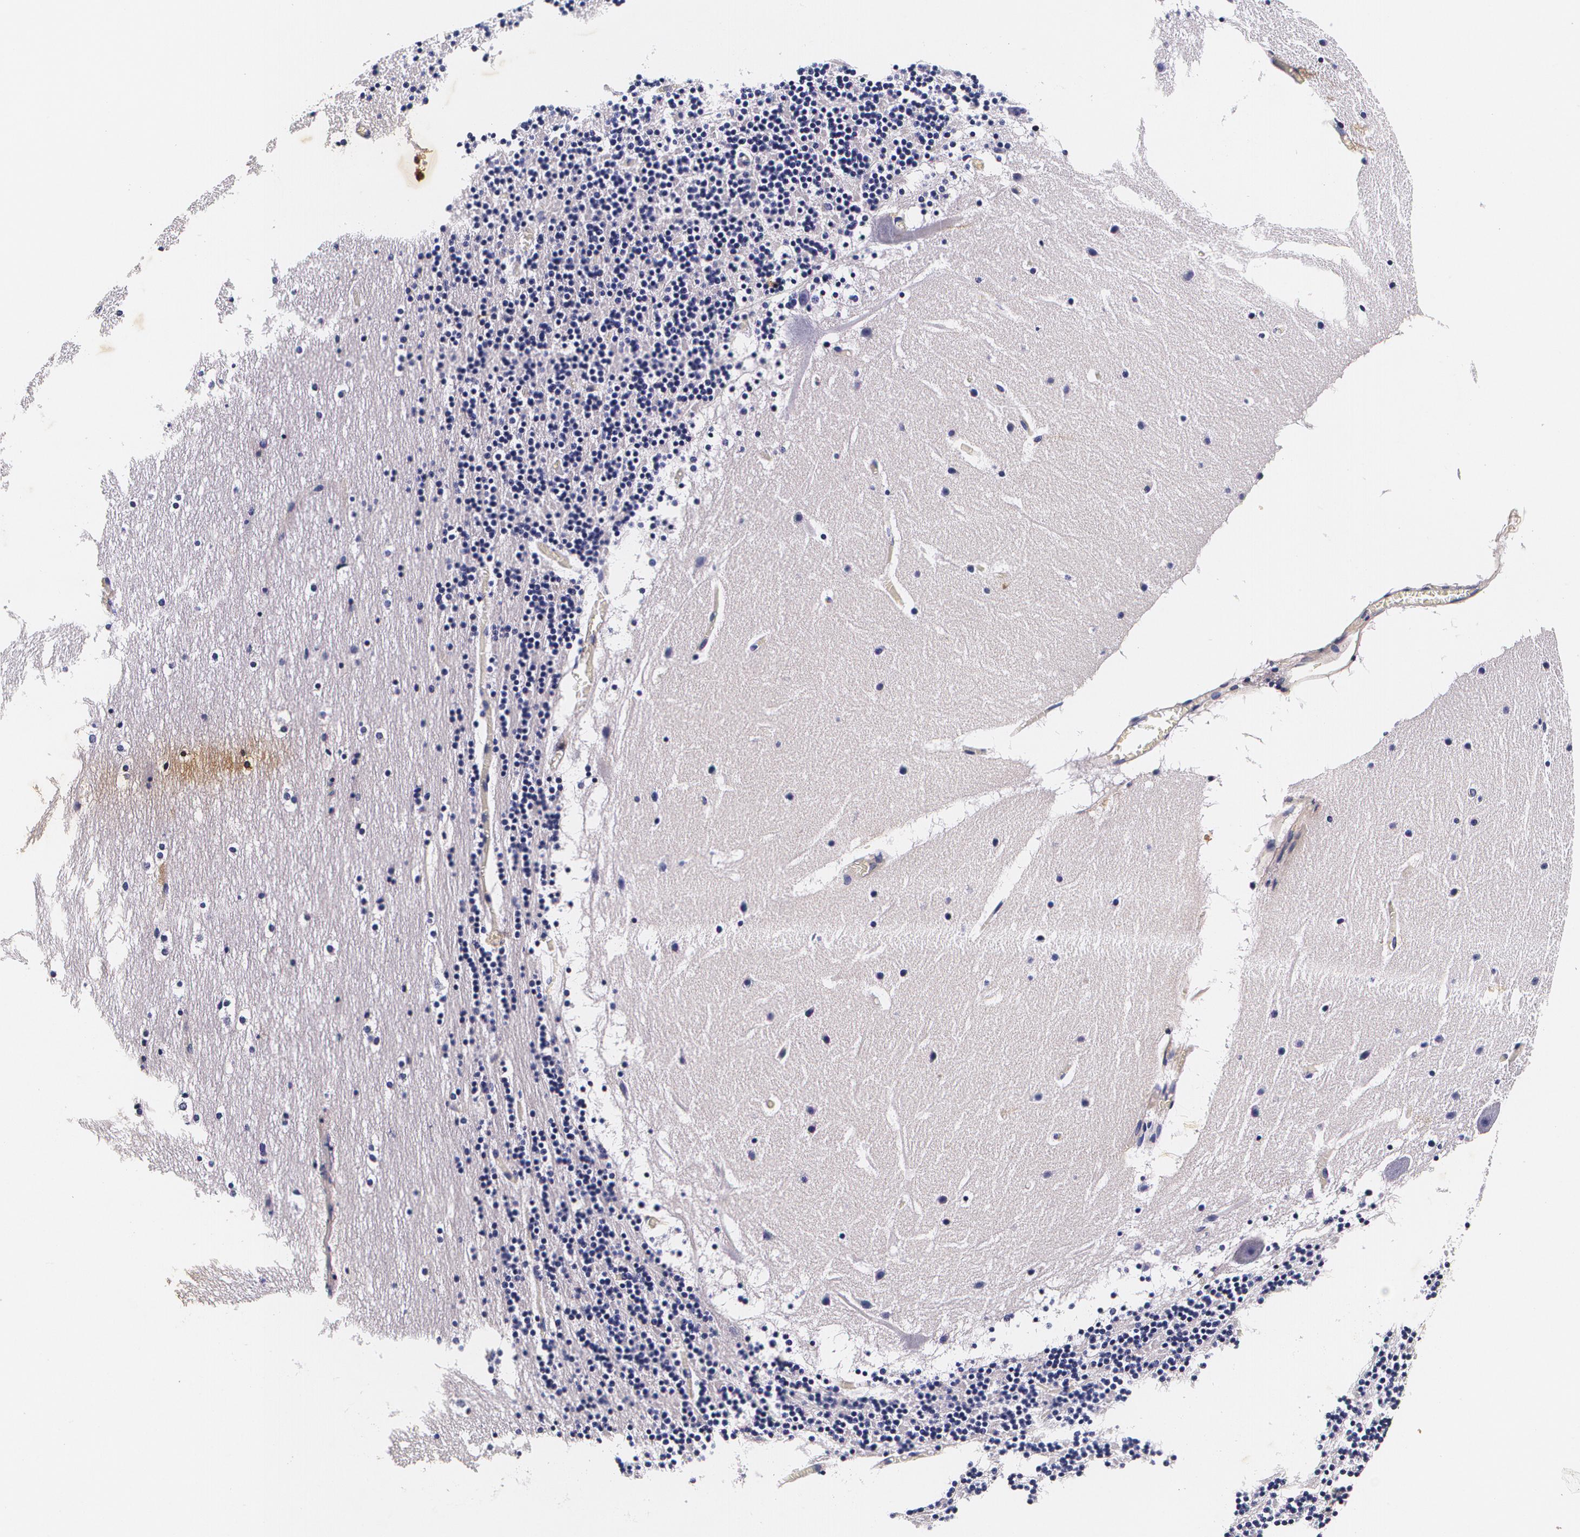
{"staining": {"intensity": "negative", "quantity": "none", "location": "none"}, "tissue": "cerebellum", "cell_type": "Cells in granular layer", "image_type": "normal", "snomed": [{"axis": "morphology", "description": "Normal tissue, NOS"}, {"axis": "topography", "description": "Cerebellum"}], "caption": "This photomicrograph is of unremarkable cerebellum stained with IHC to label a protein in brown with the nuclei are counter-stained blue. There is no staining in cells in granular layer.", "gene": "TTR", "patient": {"sex": "male", "age": 45}}